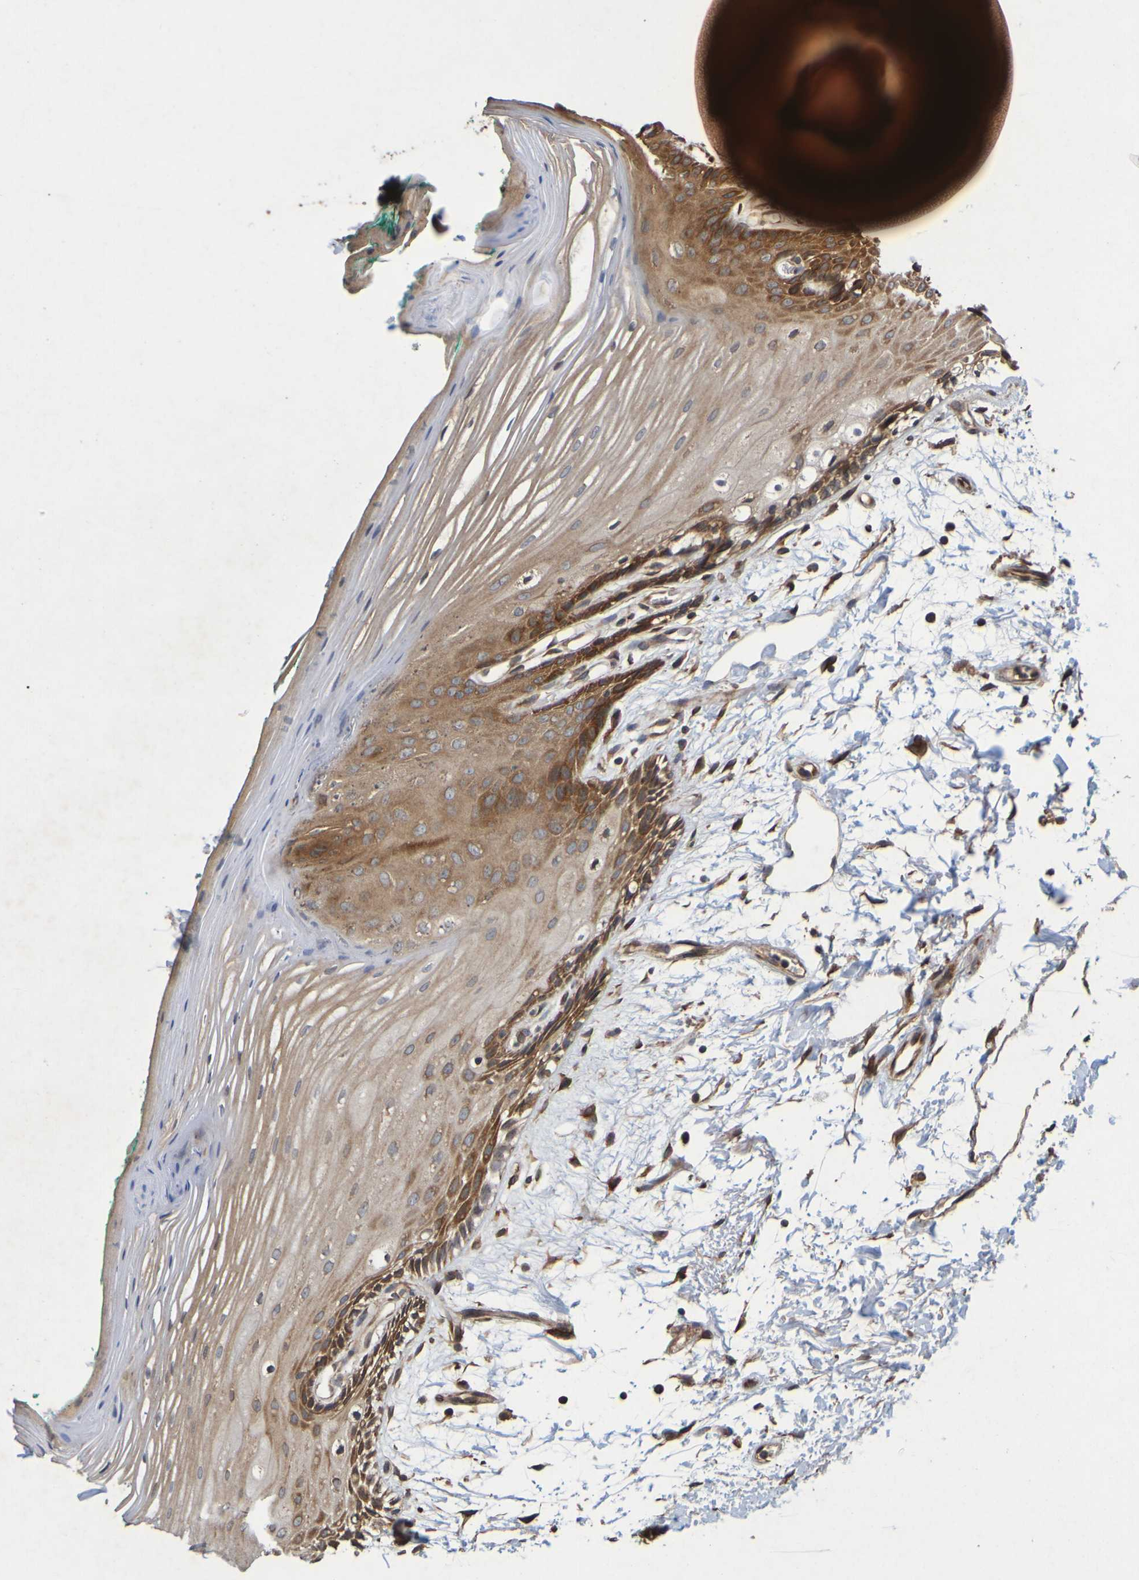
{"staining": {"intensity": "strong", "quantity": ">75%", "location": "cytoplasmic/membranous"}, "tissue": "oral mucosa", "cell_type": "Squamous epithelial cells", "image_type": "normal", "snomed": [{"axis": "morphology", "description": "Normal tissue, NOS"}, {"axis": "topography", "description": "Skeletal muscle"}, {"axis": "topography", "description": "Oral tissue"}, {"axis": "topography", "description": "Peripheral nerve tissue"}], "caption": "An IHC histopathology image of unremarkable tissue is shown. Protein staining in brown labels strong cytoplasmic/membranous positivity in oral mucosa within squamous epithelial cells.", "gene": "OCRL", "patient": {"sex": "female", "age": 84}}